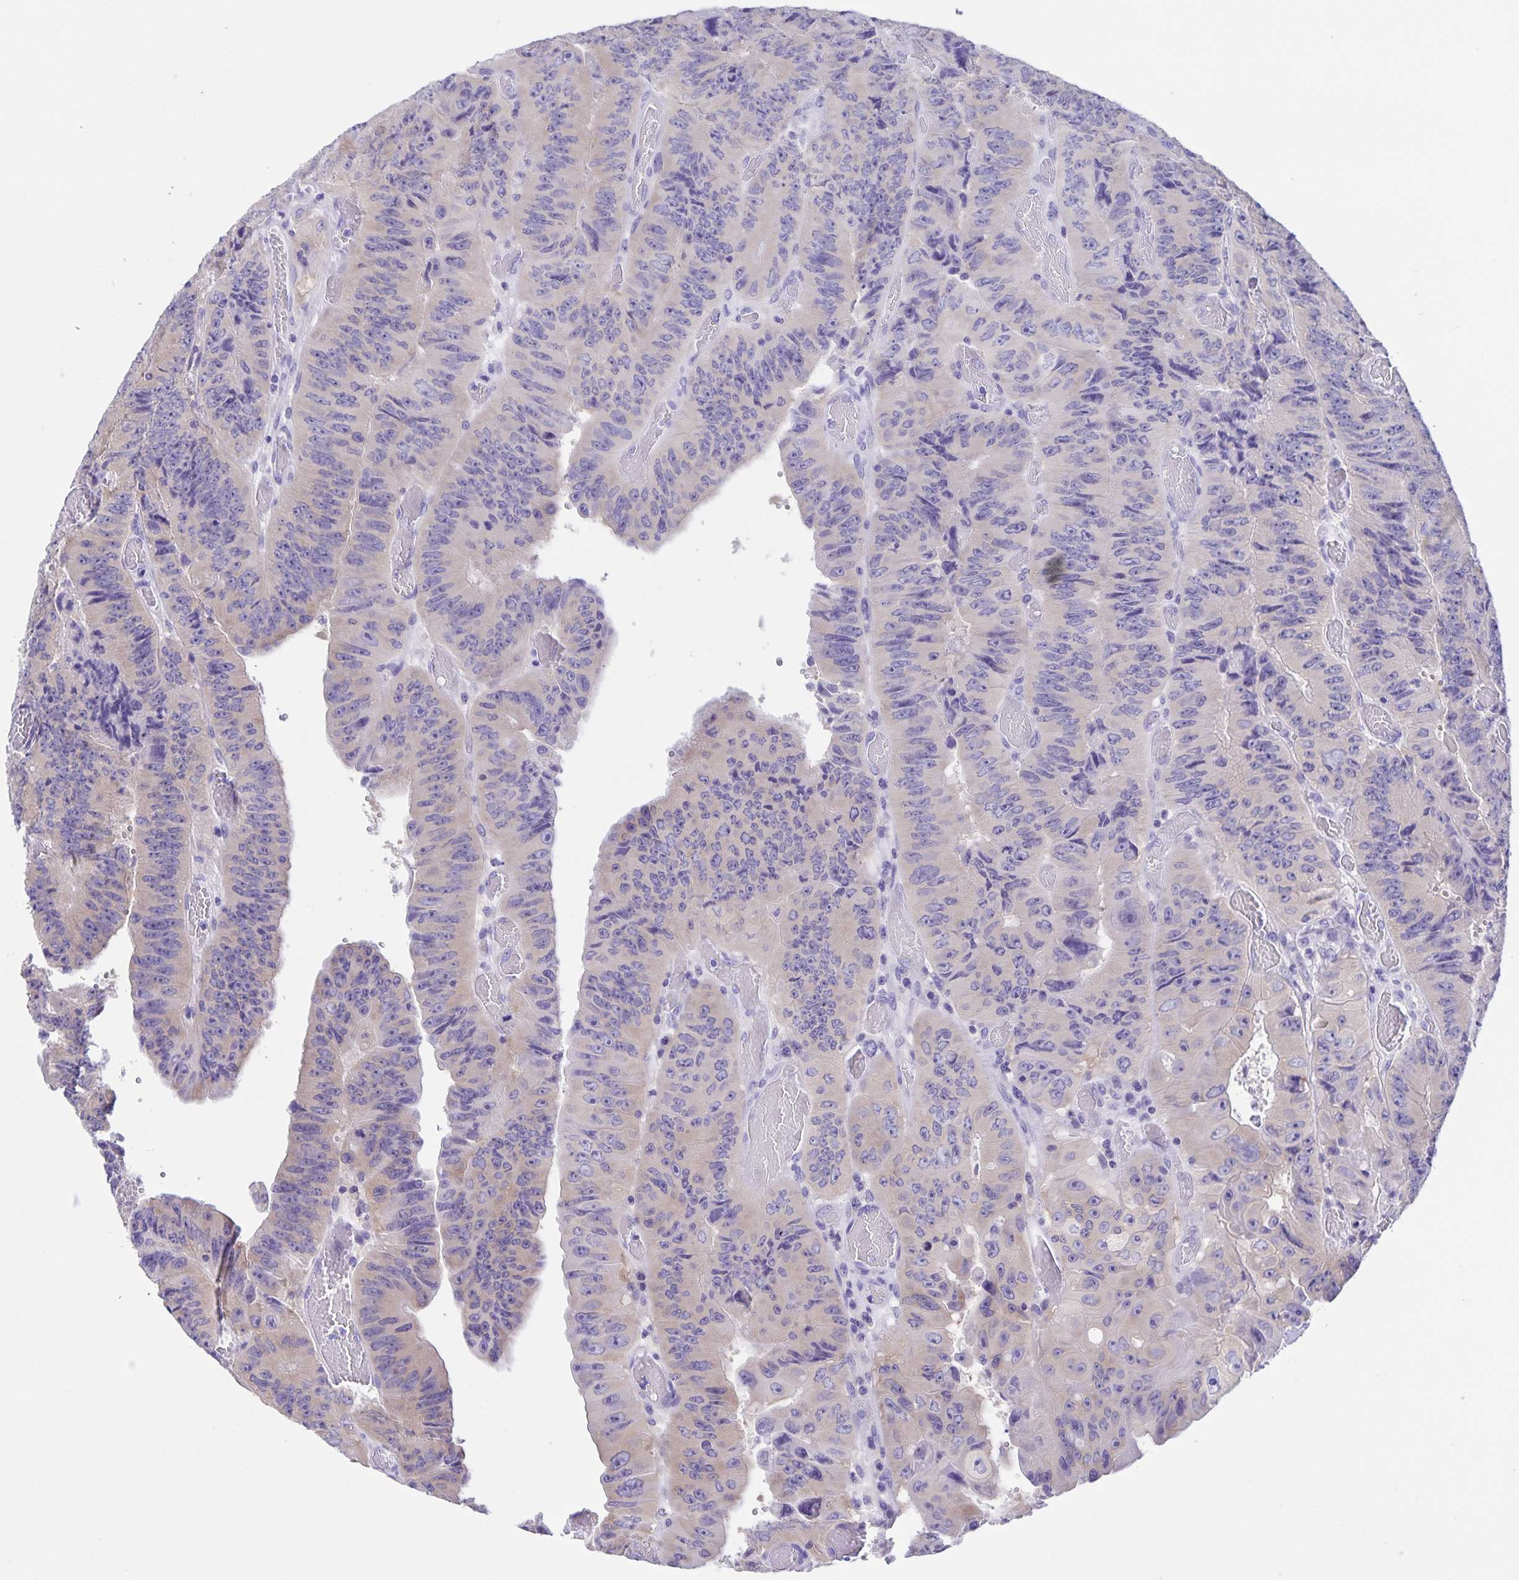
{"staining": {"intensity": "weak", "quantity": "<25%", "location": "cytoplasmic/membranous"}, "tissue": "colorectal cancer", "cell_type": "Tumor cells", "image_type": "cancer", "snomed": [{"axis": "morphology", "description": "Adenocarcinoma, NOS"}, {"axis": "topography", "description": "Colon"}], "caption": "This is an IHC photomicrograph of colorectal cancer (adenocarcinoma). There is no expression in tumor cells.", "gene": "CAPSL", "patient": {"sex": "female", "age": 84}}